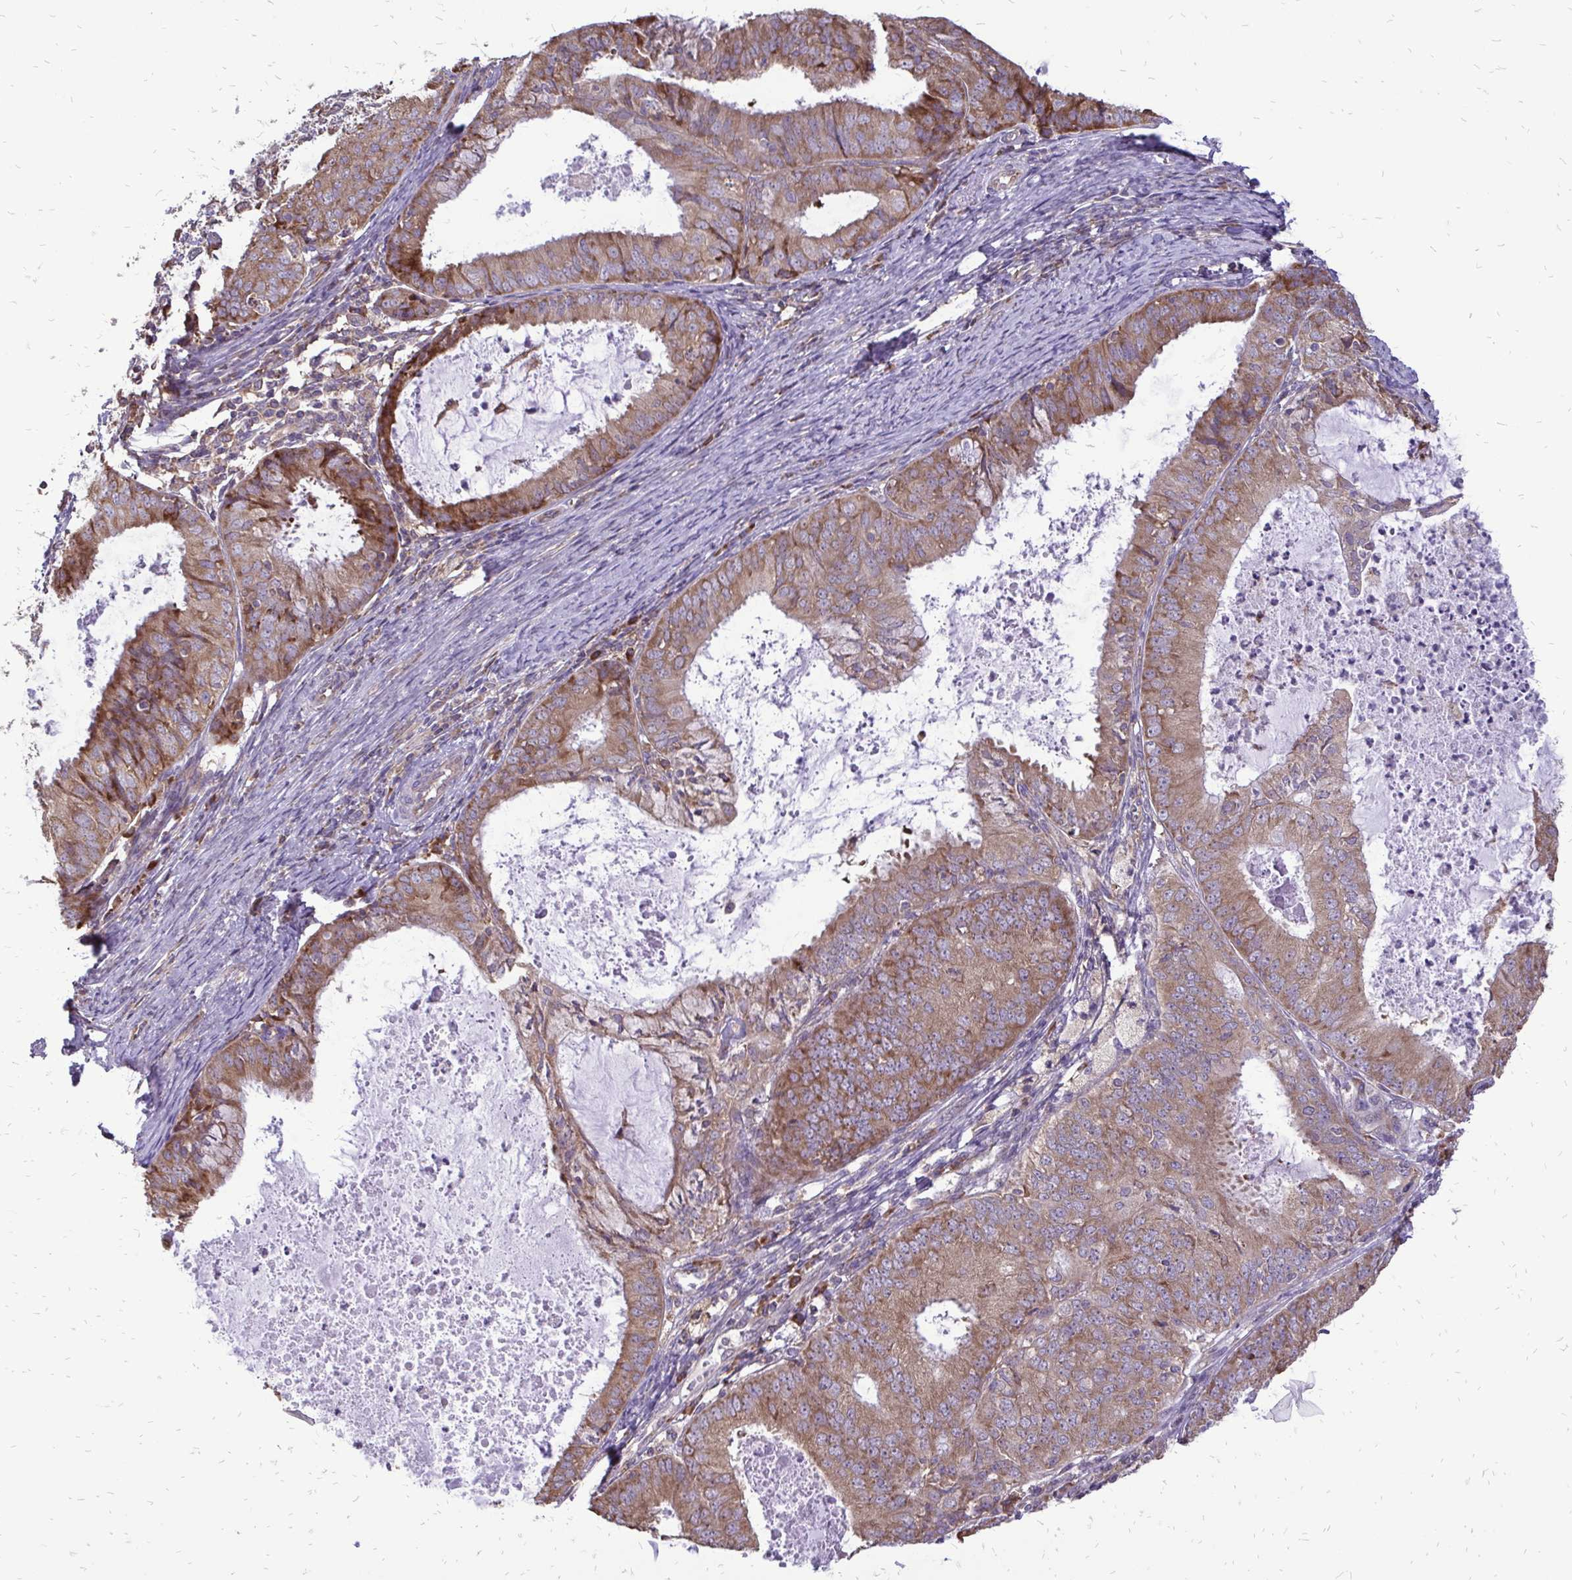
{"staining": {"intensity": "moderate", "quantity": ">75%", "location": "cytoplasmic/membranous"}, "tissue": "endometrial cancer", "cell_type": "Tumor cells", "image_type": "cancer", "snomed": [{"axis": "morphology", "description": "Adenocarcinoma, NOS"}, {"axis": "topography", "description": "Endometrium"}], "caption": "Endometrial cancer (adenocarcinoma) stained with DAB immunohistochemistry exhibits medium levels of moderate cytoplasmic/membranous positivity in approximately >75% of tumor cells. (brown staining indicates protein expression, while blue staining denotes nuclei).", "gene": "RPS3", "patient": {"sex": "female", "age": 57}}